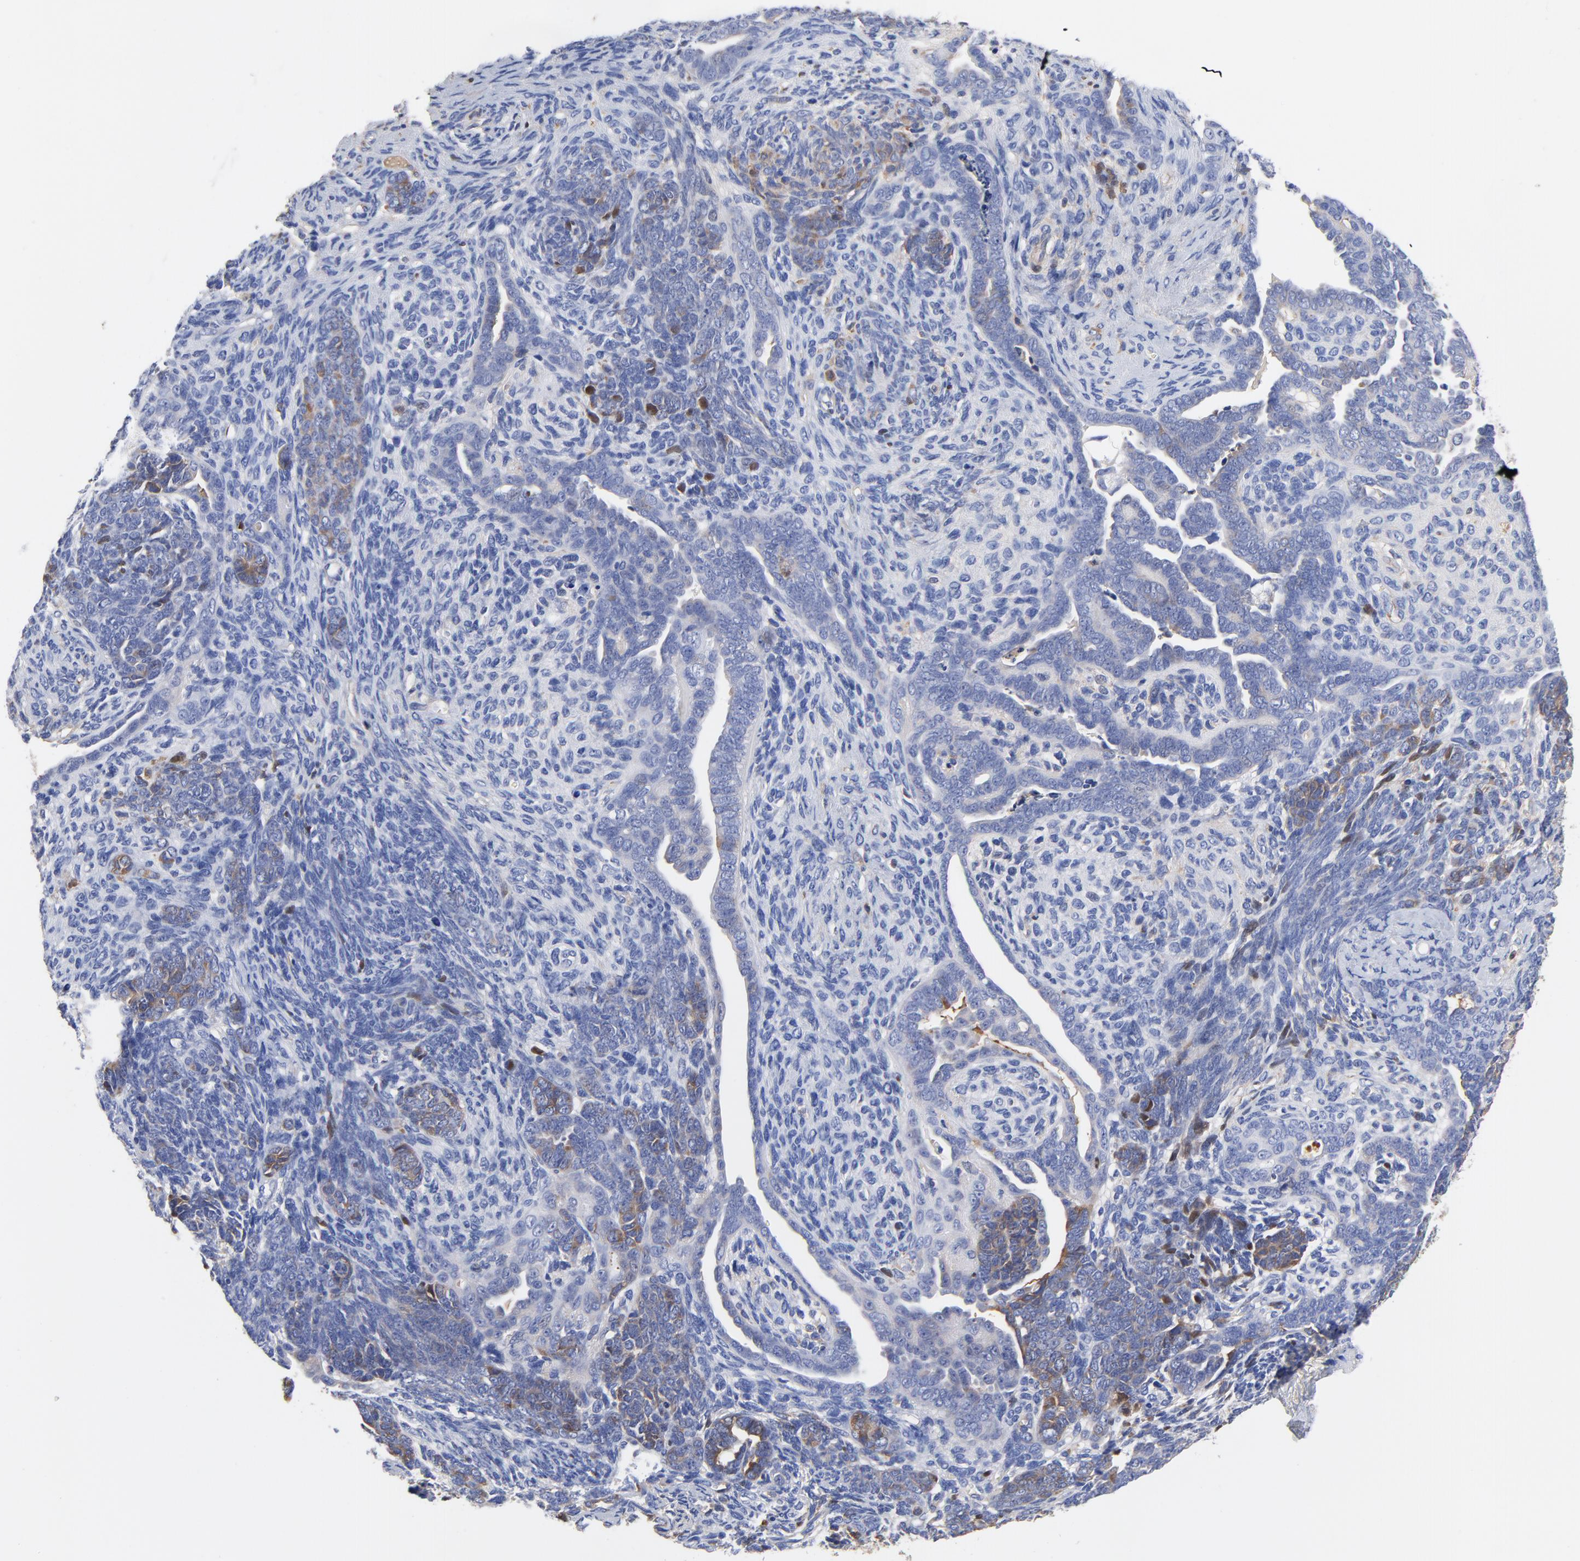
{"staining": {"intensity": "weak", "quantity": "25%-75%", "location": "cytoplasmic/membranous"}, "tissue": "endometrial cancer", "cell_type": "Tumor cells", "image_type": "cancer", "snomed": [{"axis": "morphology", "description": "Neoplasm, malignant, NOS"}, {"axis": "topography", "description": "Endometrium"}], "caption": "Immunohistochemistry (IHC) photomicrograph of neoplastic tissue: human malignant neoplasm (endometrial) stained using immunohistochemistry (IHC) reveals low levels of weak protein expression localized specifically in the cytoplasmic/membranous of tumor cells, appearing as a cytoplasmic/membranous brown color.", "gene": "IGLV3-10", "patient": {"sex": "female", "age": 74}}